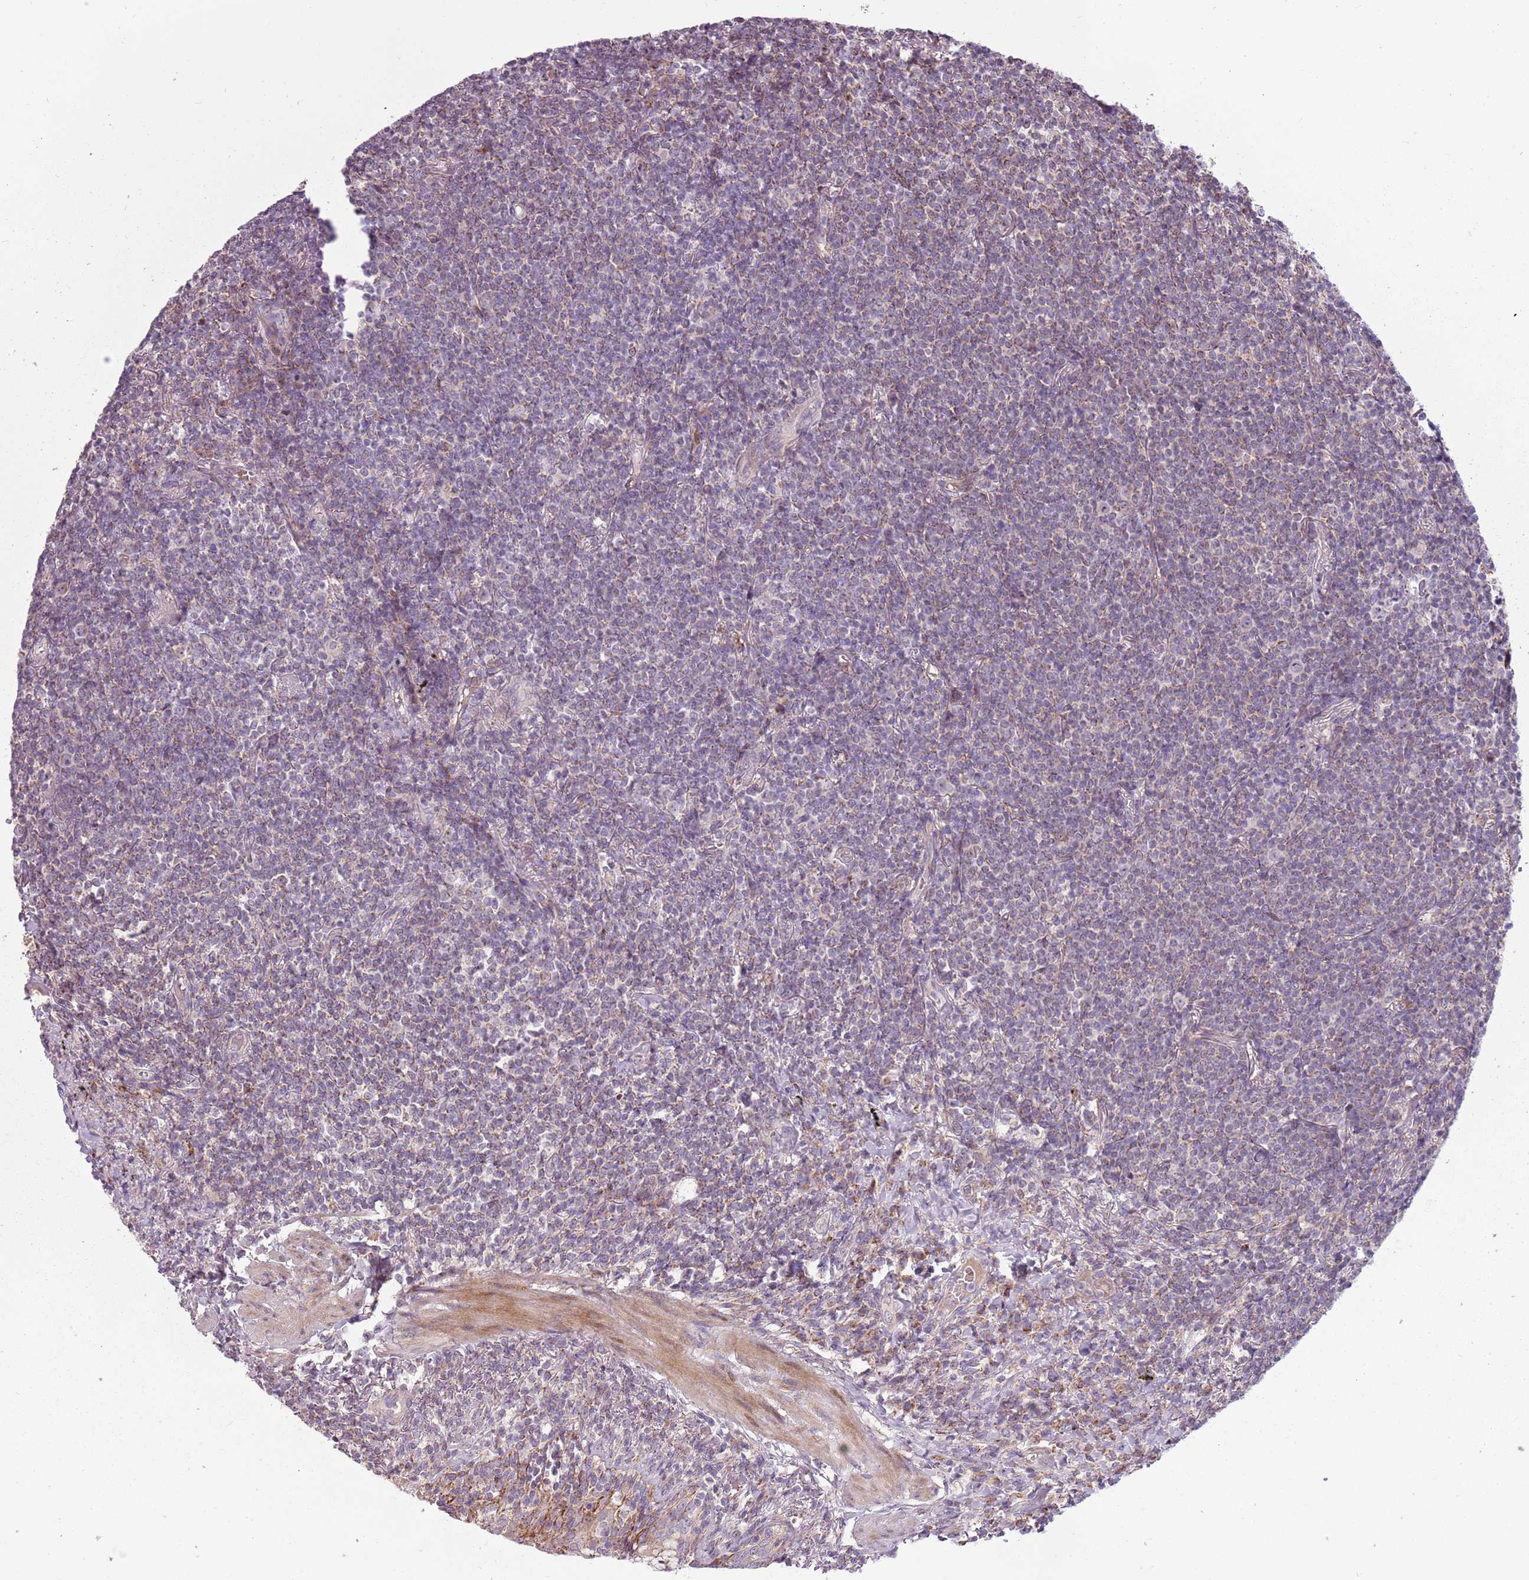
{"staining": {"intensity": "weak", "quantity": "25%-75%", "location": "cytoplasmic/membranous"}, "tissue": "lymphoma", "cell_type": "Tumor cells", "image_type": "cancer", "snomed": [{"axis": "morphology", "description": "Malignant lymphoma, non-Hodgkin's type, Low grade"}, {"axis": "topography", "description": "Lung"}], "caption": "Brown immunohistochemical staining in human malignant lymphoma, non-Hodgkin's type (low-grade) demonstrates weak cytoplasmic/membranous staining in about 25%-75% of tumor cells. Immunohistochemistry (ihc) stains the protein in brown and the nuclei are stained blue.", "gene": "ZNF530", "patient": {"sex": "female", "age": 71}}